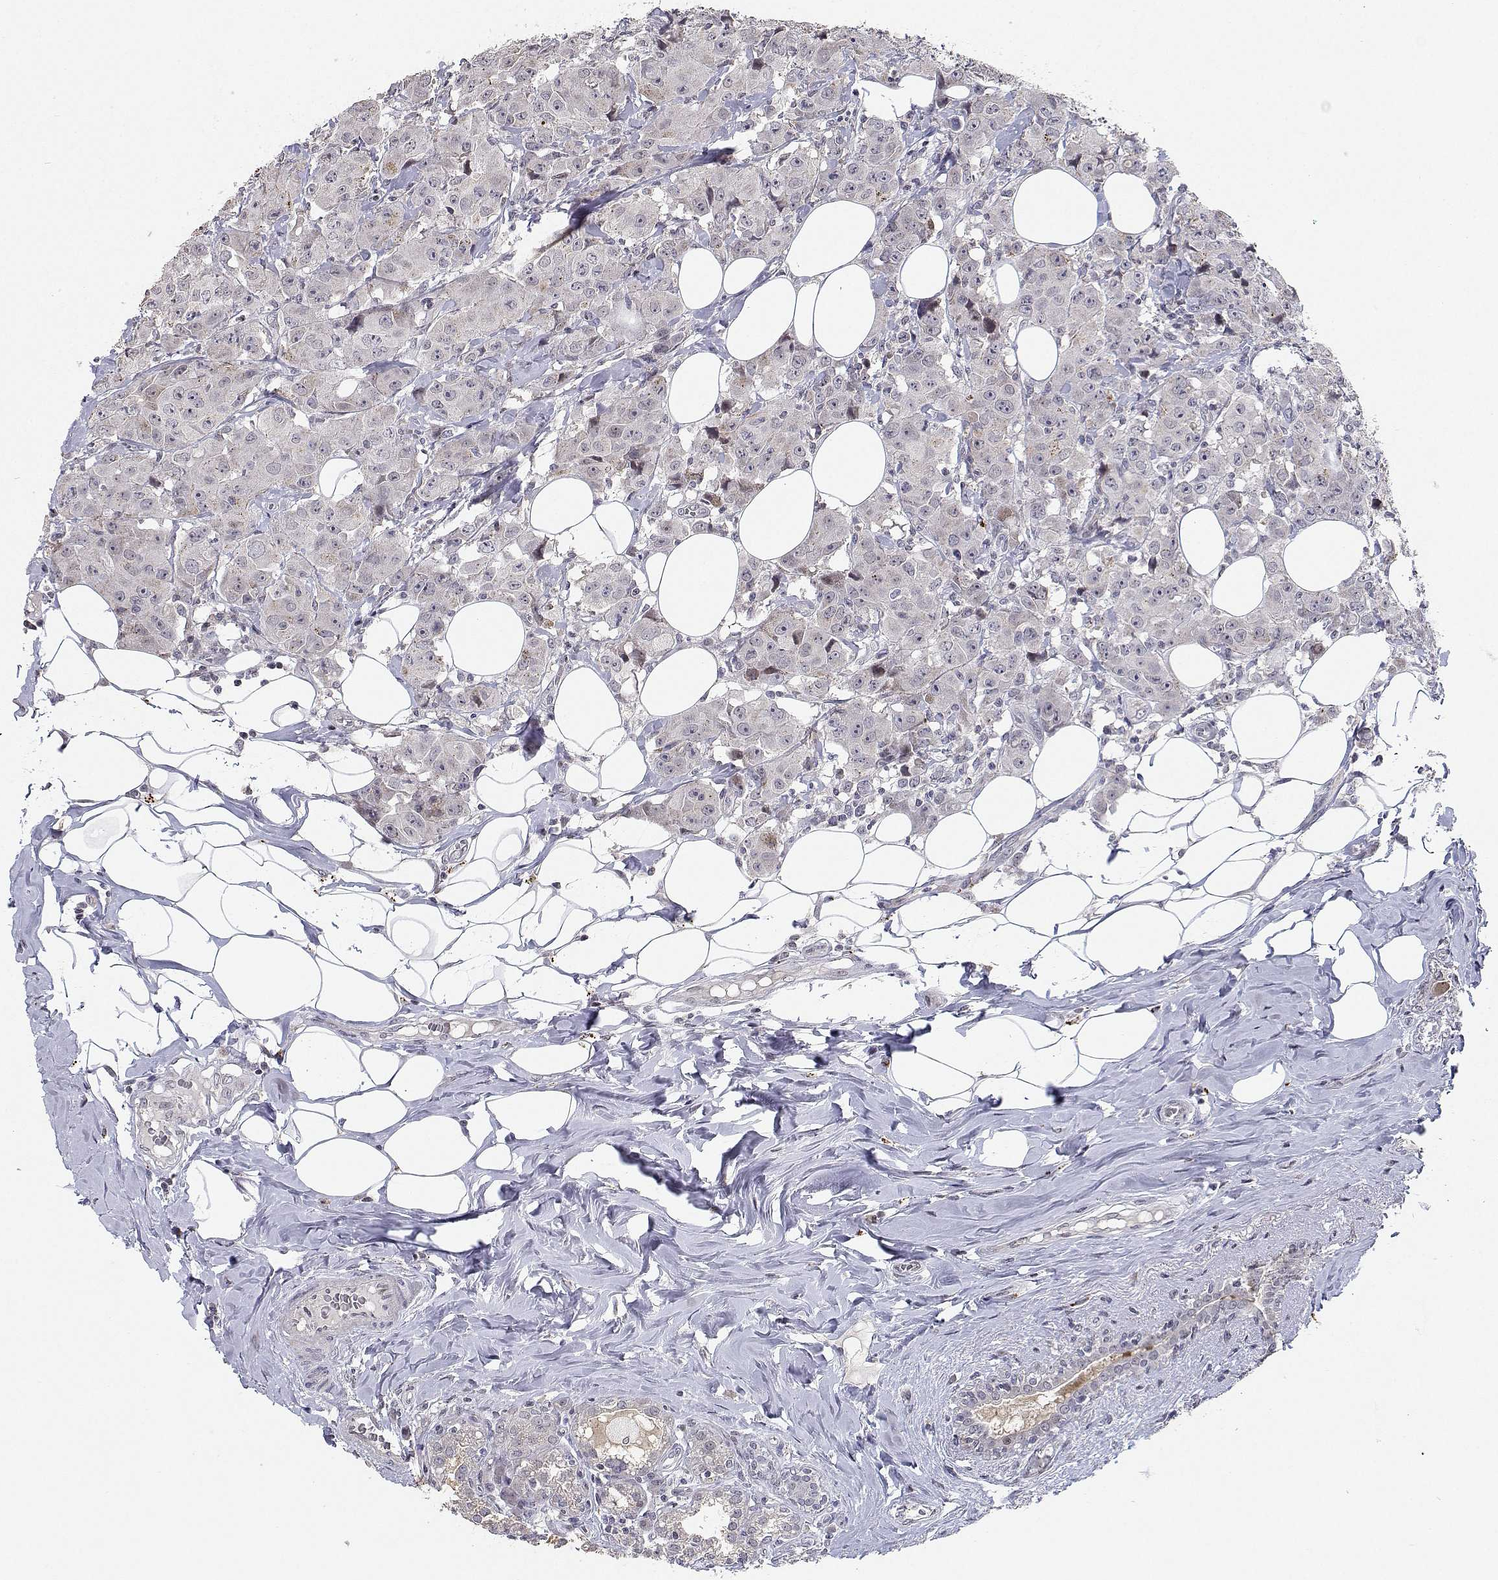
{"staining": {"intensity": "negative", "quantity": "none", "location": "none"}, "tissue": "breast cancer", "cell_type": "Tumor cells", "image_type": "cancer", "snomed": [{"axis": "morphology", "description": "Normal tissue, NOS"}, {"axis": "morphology", "description": "Duct carcinoma"}, {"axis": "topography", "description": "Breast"}], "caption": "Immunohistochemistry photomicrograph of breast cancer (invasive ductal carcinoma) stained for a protein (brown), which exhibits no staining in tumor cells.", "gene": "RBPJL", "patient": {"sex": "female", "age": 43}}